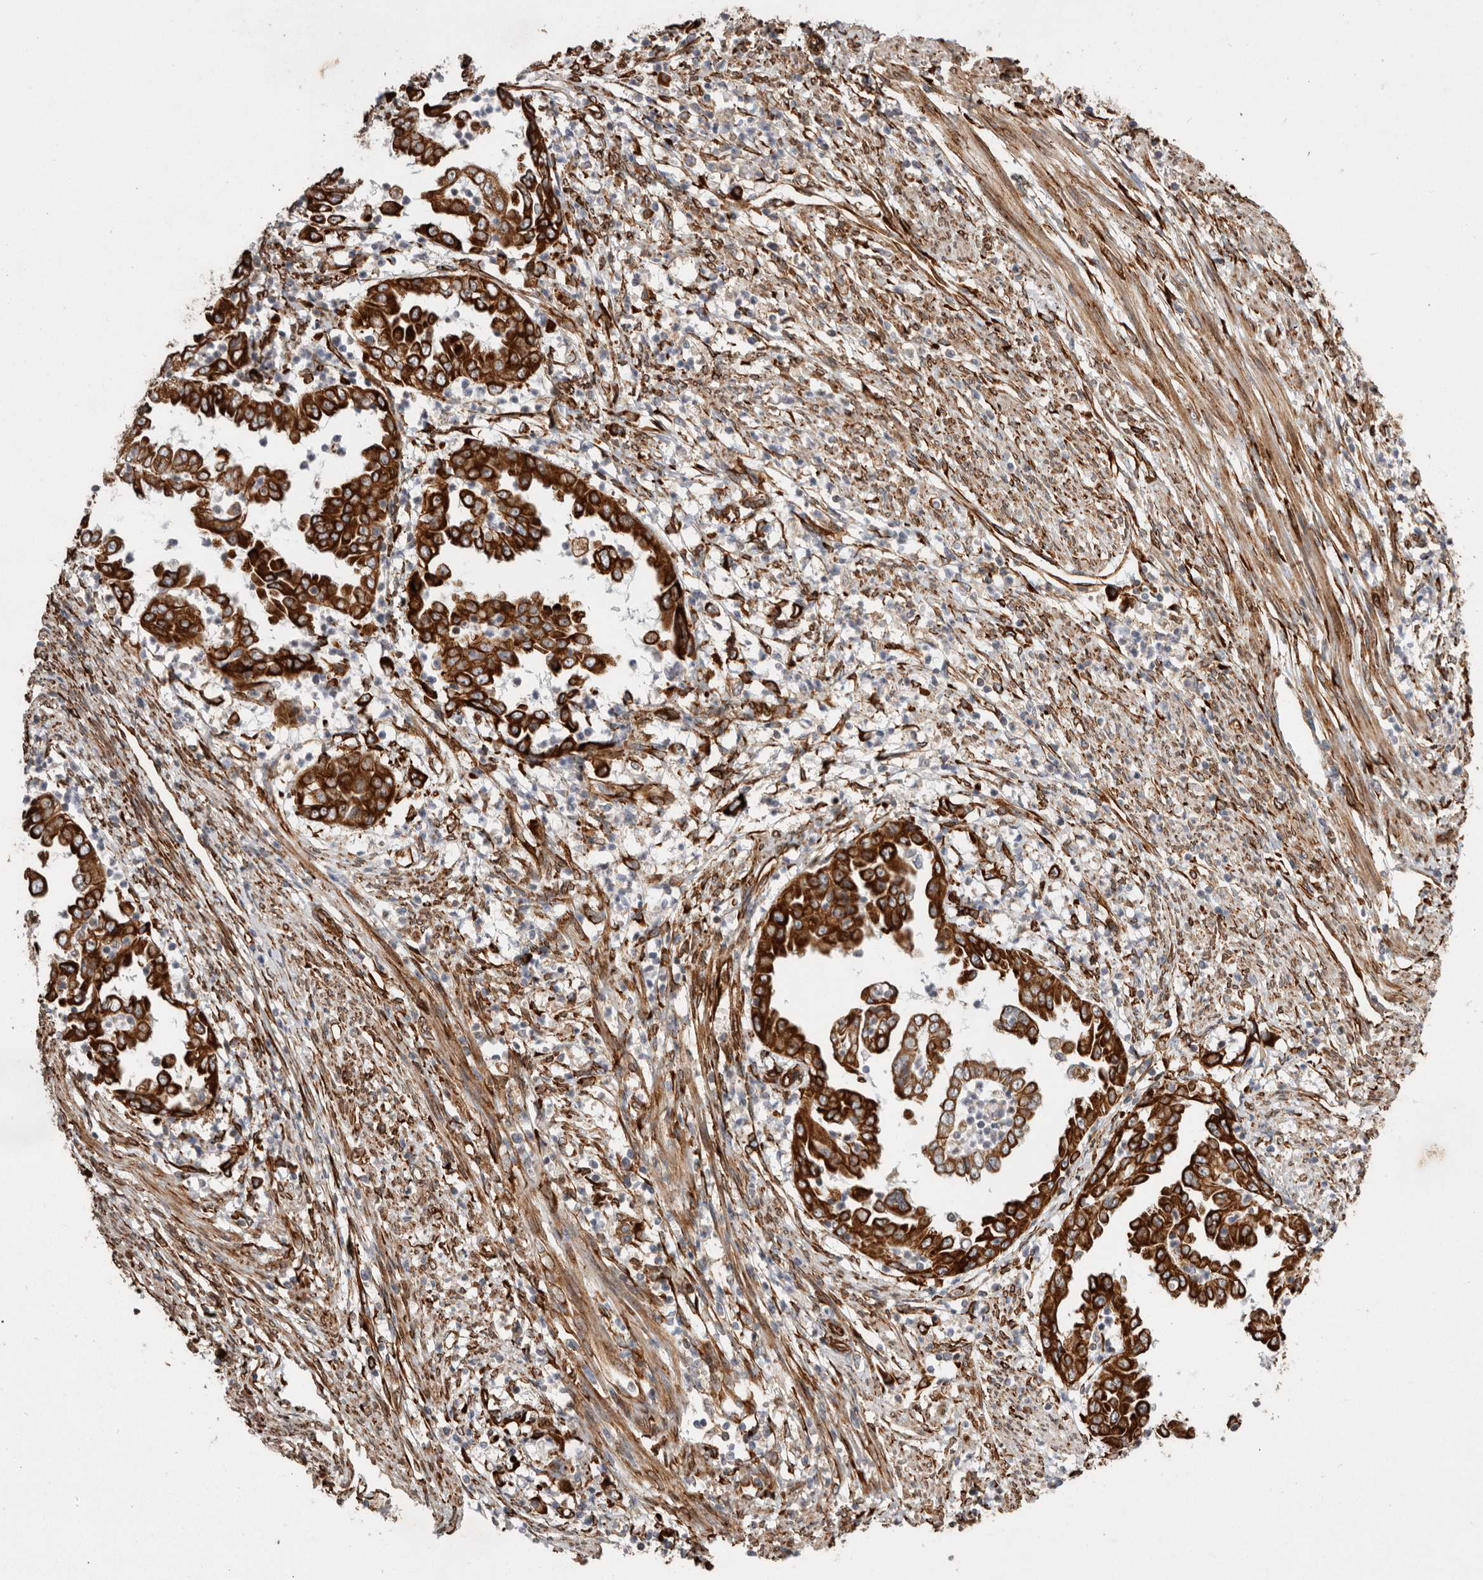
{"staining": {"intensity": "strong", "quantity": ">75%", "location": "cytoplasmic/membranous"}, "tissue": "endometrial cancer", "cell_type": "Tumor cells", "image_type": "cancer", "snomed": [{"axis": "morphology", "description": "Adenocarcinoma, NOS"}, {"axis": "topography", "description": "Endometrium"}], "caption": "The immunohistochemical stain shows strong cytoplasmic/membranous expression in tumor cells of endometrial cancer (adenocarcinoma) tissue.", "gene": "WDTC1", "patient": {"sex": "female", "age": 85}}